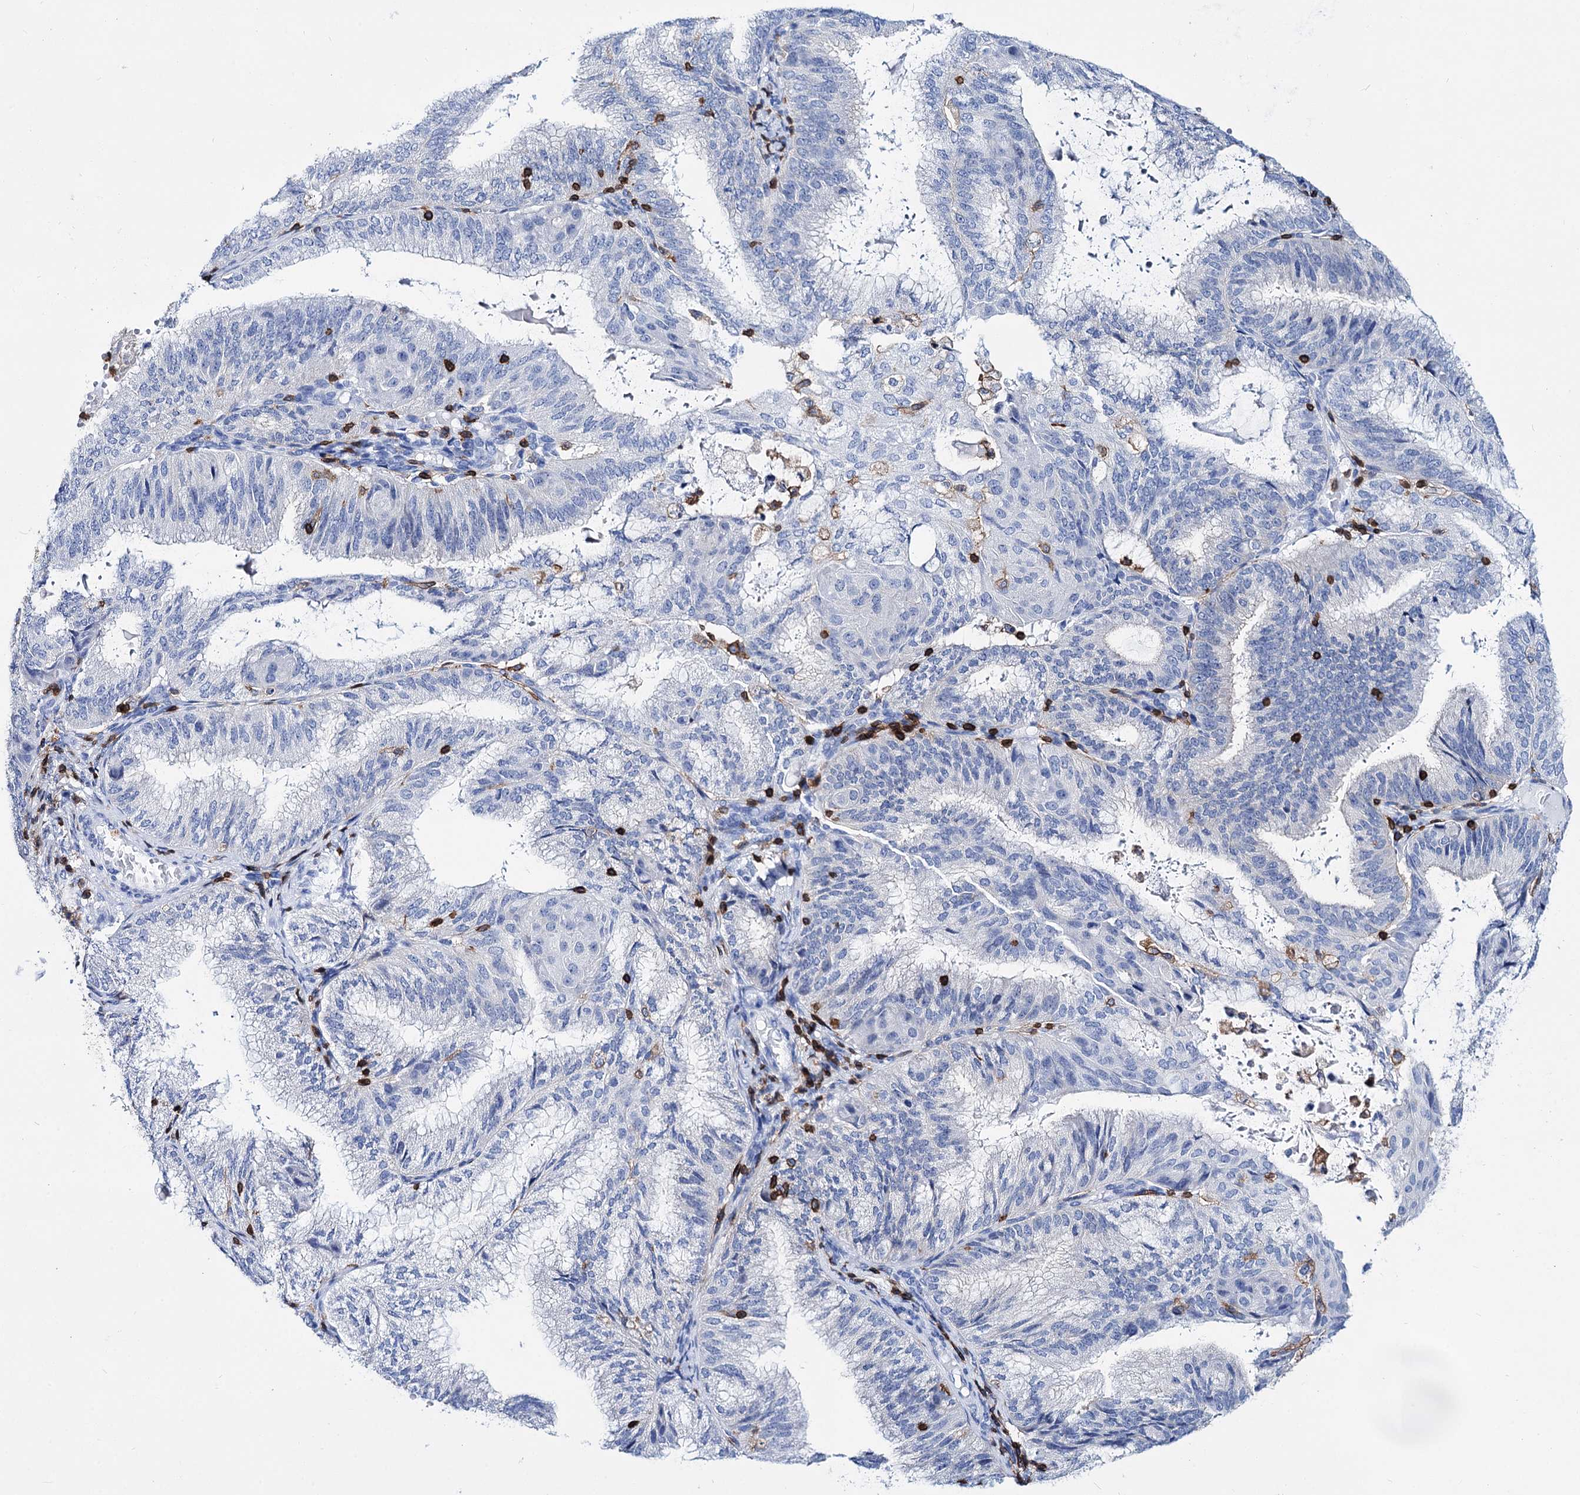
{"staining": {"intensity": "negative", "quantity": "none", "location": "none"}, "tissue": "endometrial cancer", "cell_type": "Tumor cells", "image_type": "cancer", "snomed": [{"axis": "morphology", "description": "Adenocarcinoma, NOS"}, {"axis": "topography", "description": "Endometrium"}], "caption": "A histopathology image of endometrial cancer (adenocarcinoma) stained for a protein displays no brown staining in tumor cells.", "gene": "DEF6", "patient": {"sex": "female", "age": 49}}